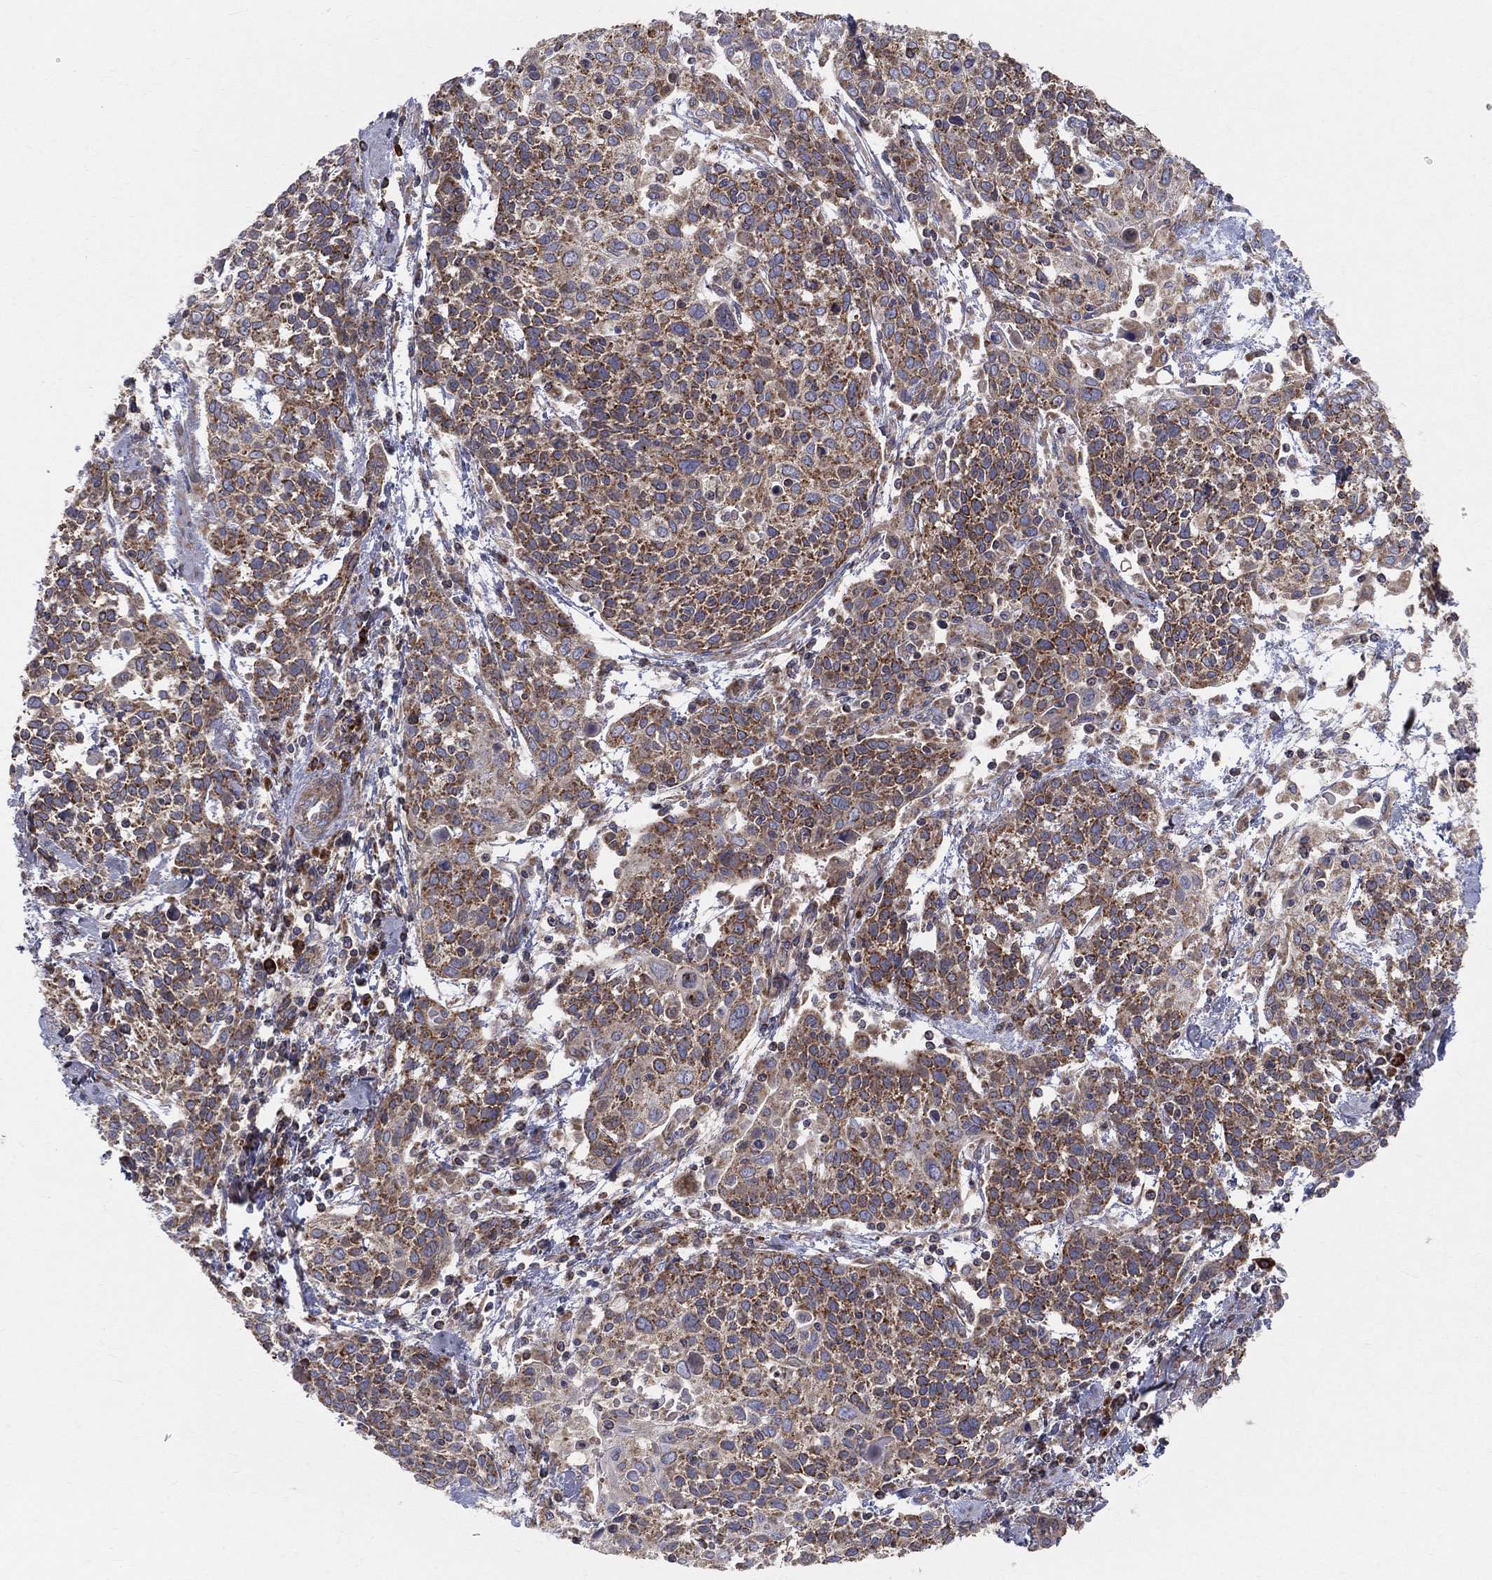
{"staining": {"intensity": "moderate", "quantity": ">75%", "location": "cytoplasmic/membranous"}, "tissue": "cervical cancer", "cell_type": "Tumor cells", "image_type": "cancer", "snomed": [{"axis": "morphology", "description": "Squamous cell carcinoma, NOS"}, {"axis": "topography", "description": "Cervix"}], "caption": "This histopathology image shows cervical squamous cell carcinoma stained with immunohistochemistry (IHC) to label a protein in brown. The cytoplasmic/membranous of tumor cells show moderate positivity for the protein. Nuclei are counter-stained blue.", "gene": "MIX23", "patient": {"sex": "female", "age": 61}}